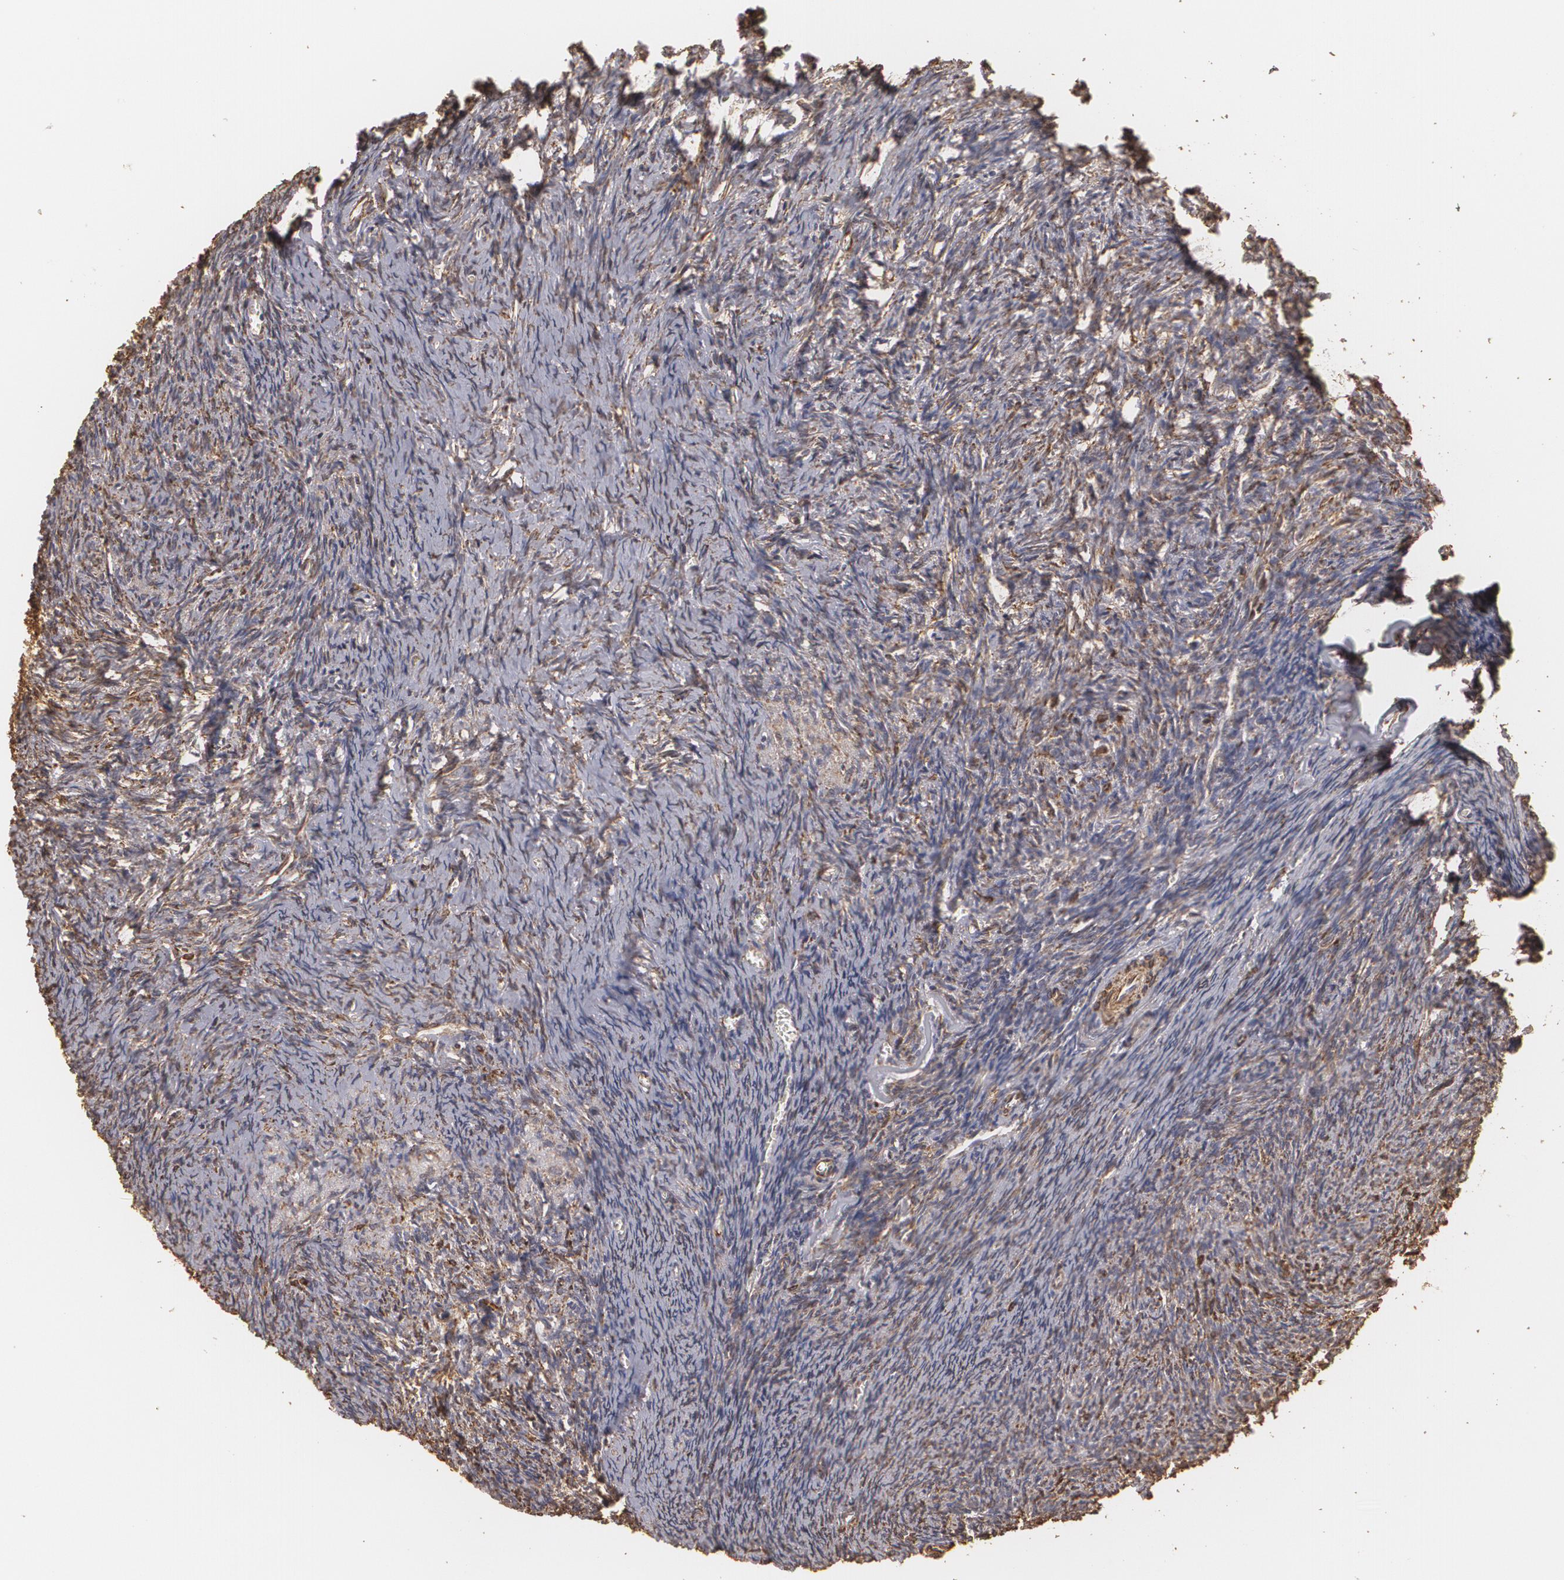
{"staining": {"intensity": "weak", "quantity": "25%-75%", "location": "cytoplasmic/membranous"}, "tissue": "ovary", "cell_type": "Follicle cells", "image_type": "normal", "snomed": [{"axis": "morphology", "description": "Normal tissue, NOS"}, {"axis": "topography", "description": "Ovary"}], "caption": "Ovary stained for a protein displays weak cytoplasmic/membranous positivity in follicle cells. Using DAB (brown) and hematoxylin (blue) stains, captured at high magnification using brightfield microscopy.", "gene": "CYB5R3", "patient": {"sex": "female", "age": 54}}